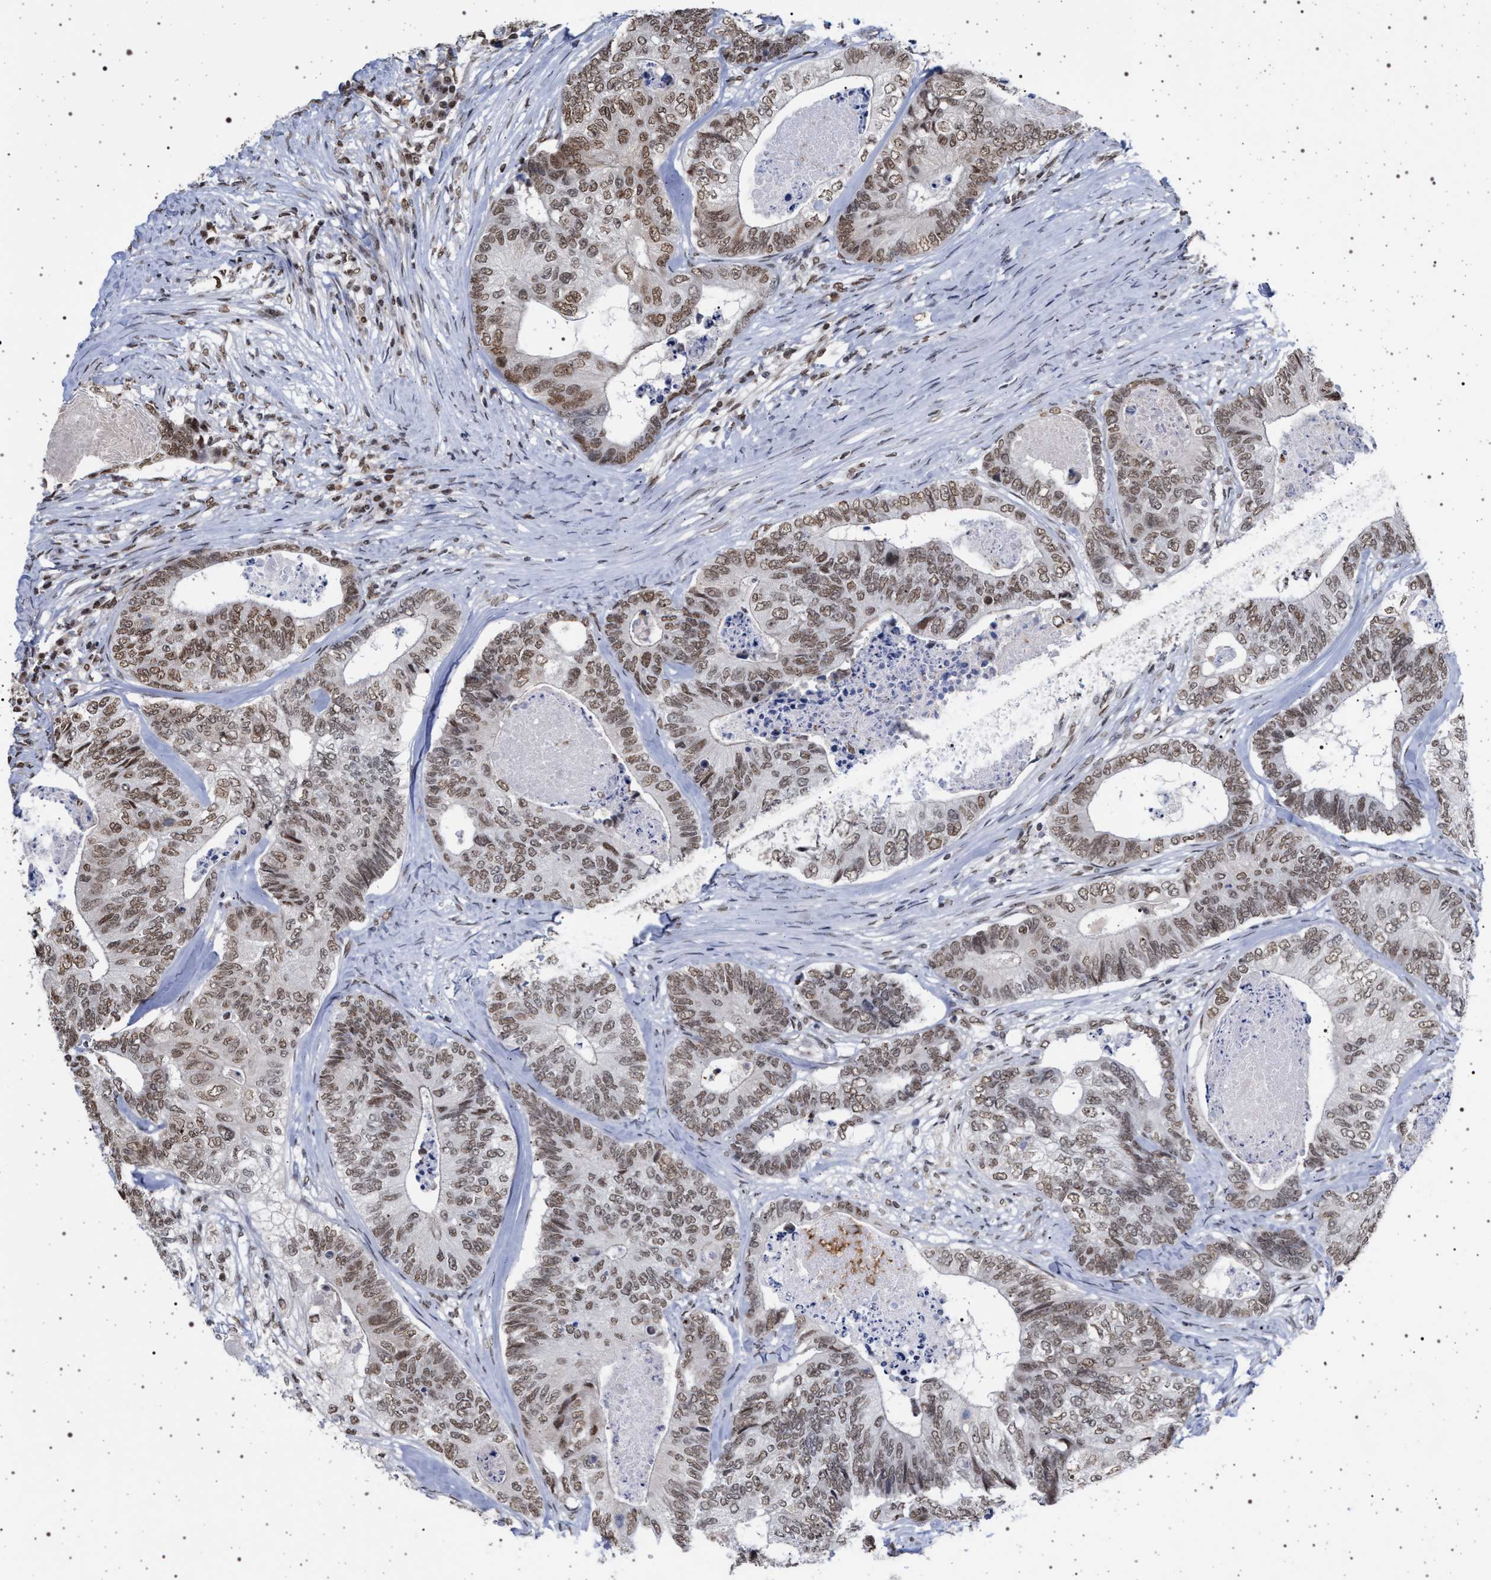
{"staining": {"intensity": "moderate", "quantity": ">75%", "location": "nuclear"}, "tissue": "colorectal cancer", "cell_type": "Tumor cells", "image_type": "cancer", "snomed": [{"axis": "morphology", "description": "Adenocarcinoma, NOS"}, {"axis": "topography", "description": "Colon"}], "caption": "Protein analysis of colorectal adenocarcinoma tissue demonstrates moderate nuclear staining in approximately >75% of tumor cells.", "gene": "PHF12", "patient": {"sex": "female", "age": 67}}